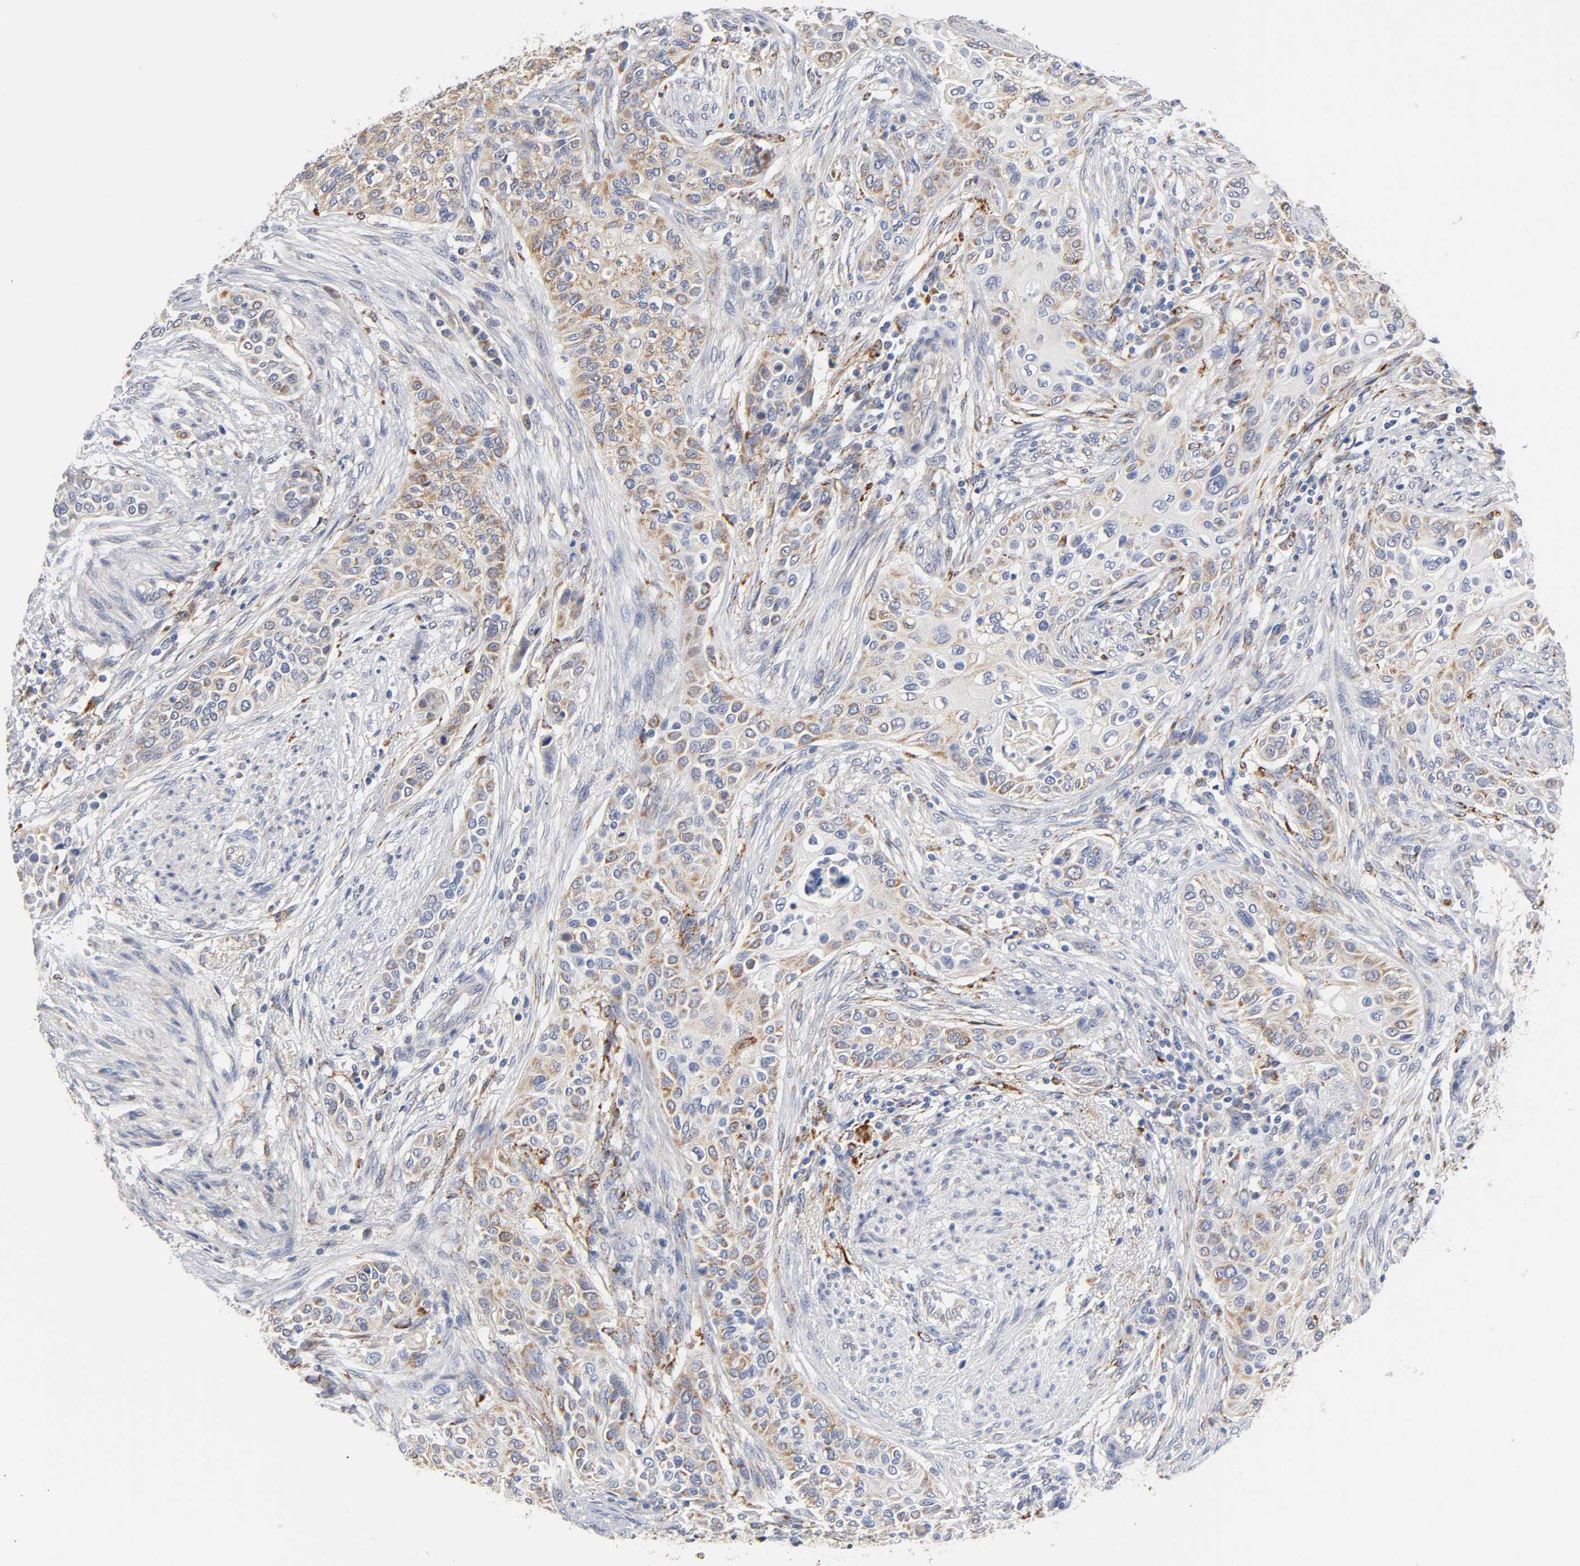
{"staining": {"intensity": "moderate", "quantity": ">75%", "location": "cytoplasmic/membranous"}, "tissue": "urothelial cancer", "cell_type": "Tumor cells", "image_type": "cancer", "snomed": [{"axis": "morphology", "description": "Urothelial carcinoma, High grade"}, {"axis": "topography", "description": "Urinary bladder"}], "caption": "Urothelial cancer stained for a protein exhibits moderate cytoplasmic/membranous positivity in tumor cells.", "gene": "ISG15", "patient": {"sex": "male", "age": 74}}